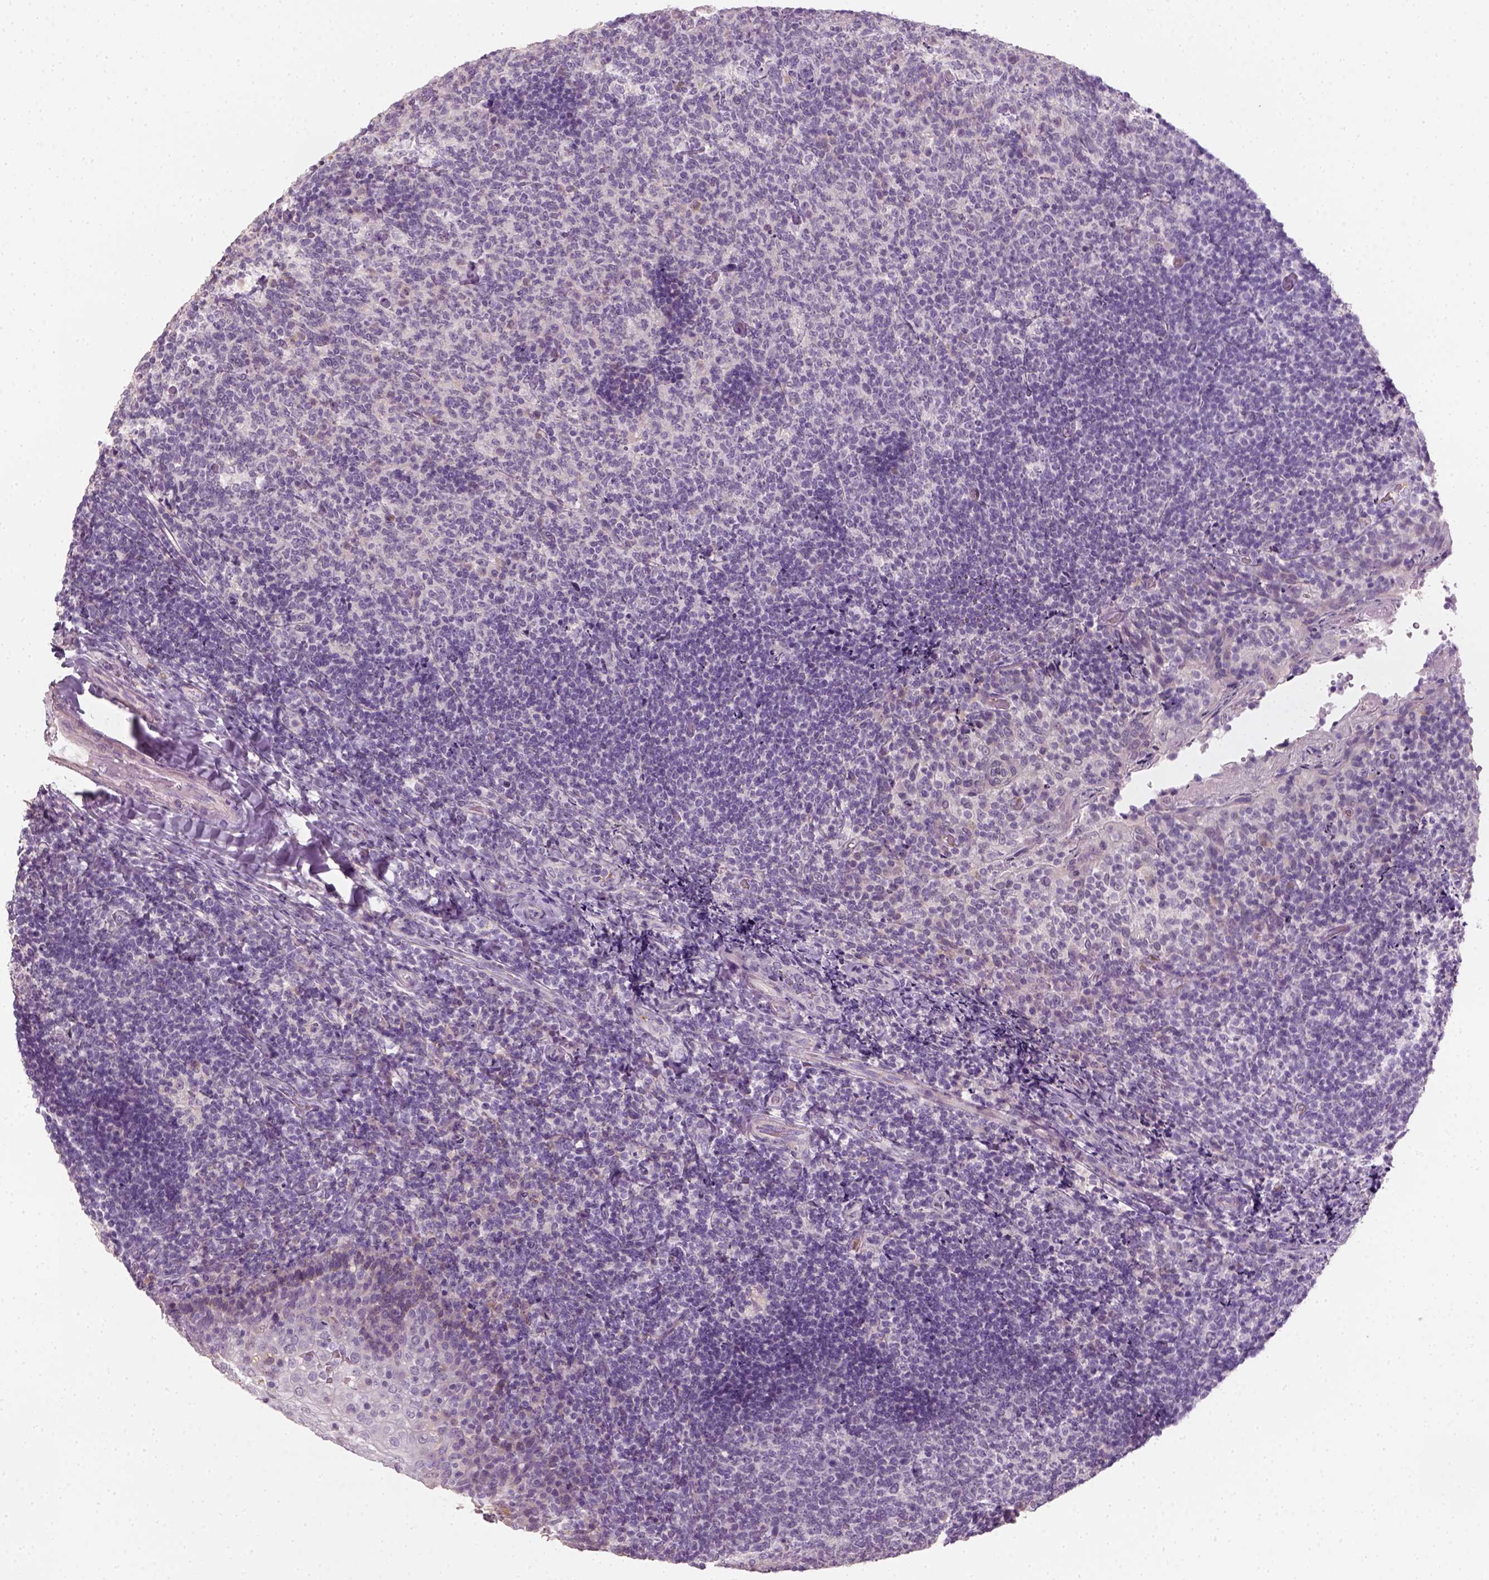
{"staining": {"intensity": "negative", "quantity": "none", "location": "none"}, "tissue": "tonsil", "cell_type": "Germinal center cells", "image_type": "normal", "snomed": [{"axis": "morphology", "description": "Normal tissue, NOS"}, {"axis": "topography", "description": "Tonsil"}], "caption": "Immunohistochemistry (IHC) of unremarkable tonsil demonstrates no positivity in germinal center cells. Nuclei are stained in blue.", "gene": "FAM163B", "patient": {"sex": "female", "age": 10}}